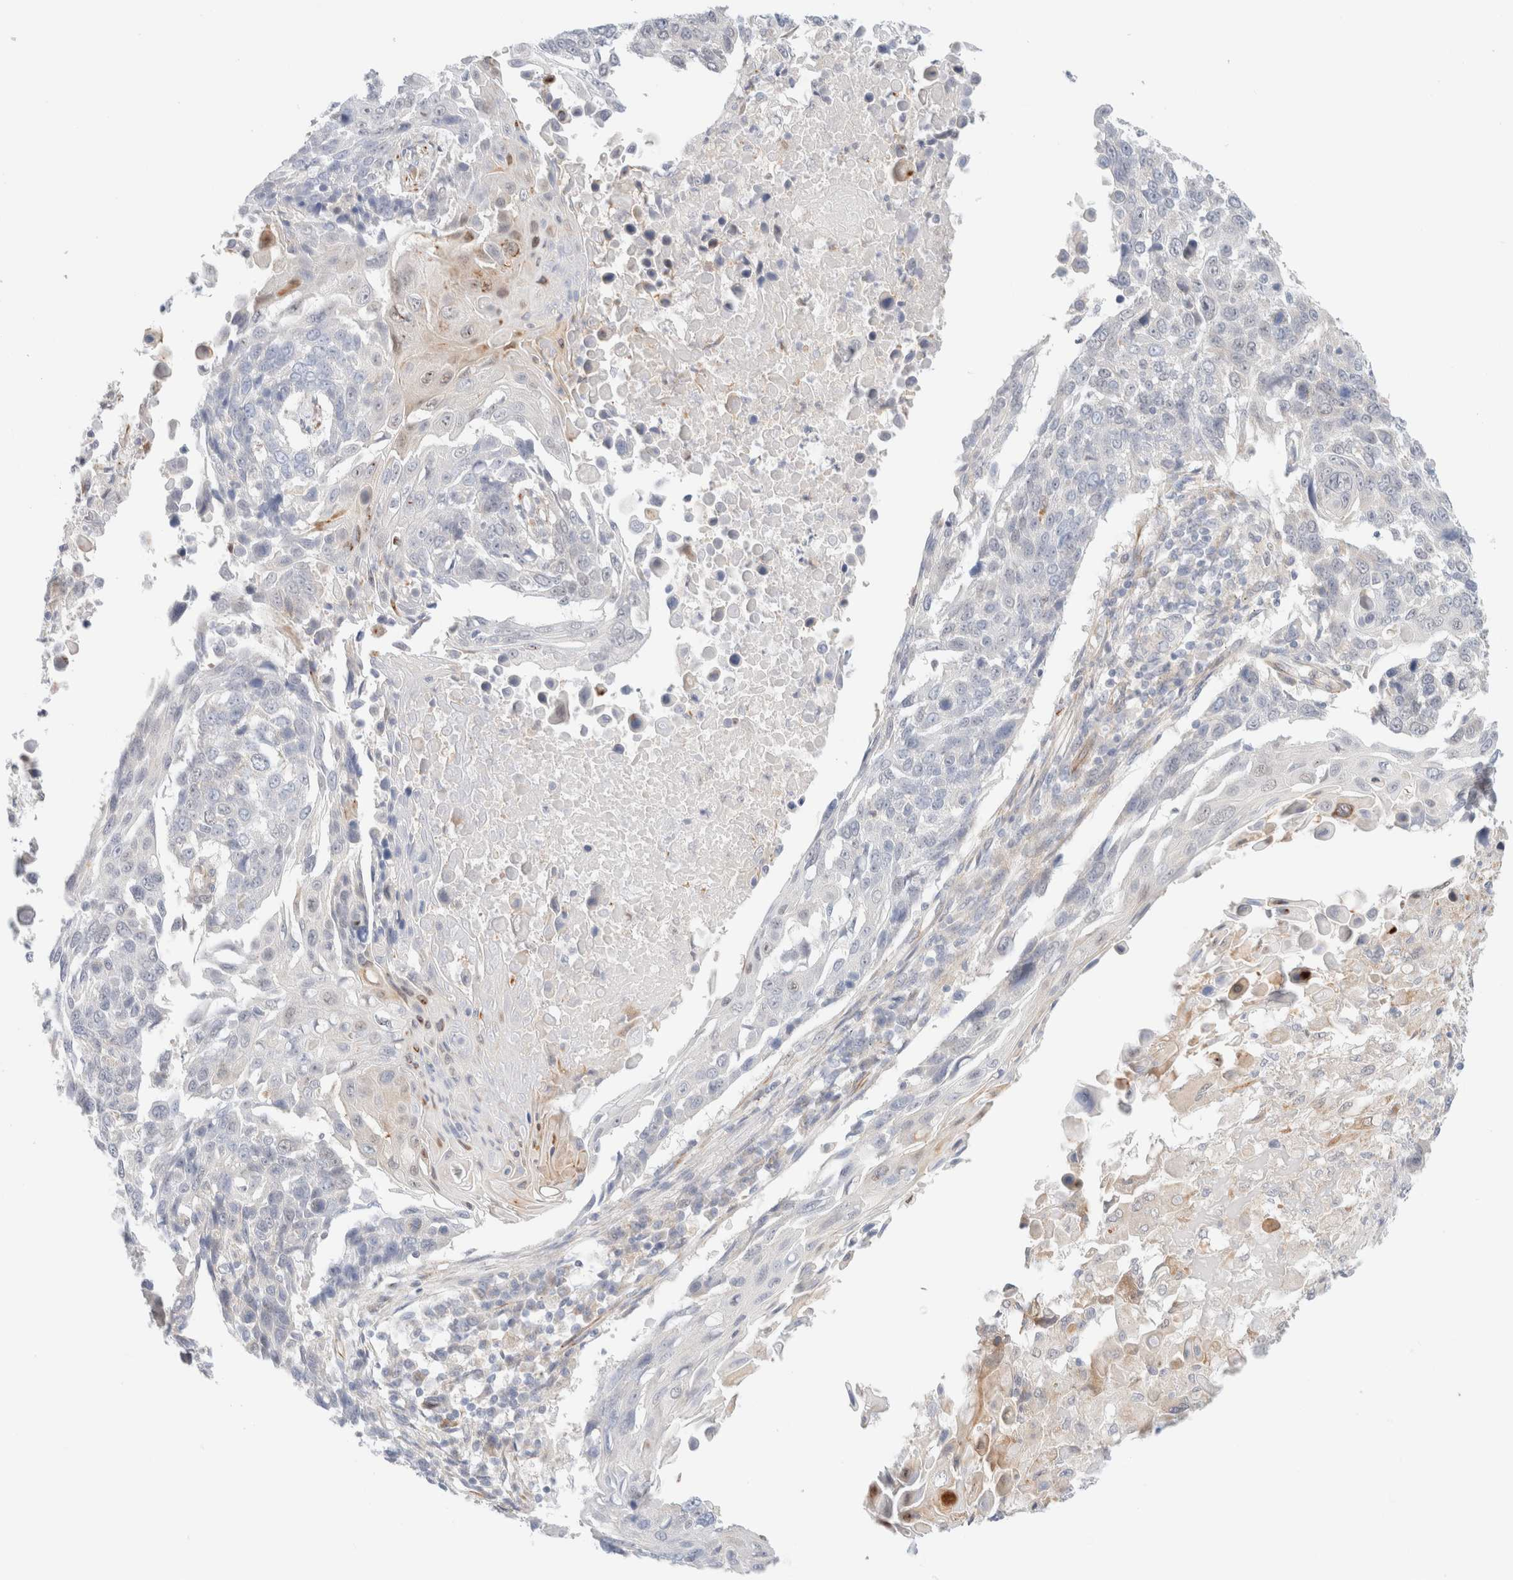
{"staining": {"intensity": "negative", "quantity": "none", "location": "none"}, "tissue": "lung cancer", "cell_type": "Tumor cells", "image_type": "cancer", "snomed": [{"axis": "morphology", "description": "Squamous cell carcinoma, NOS"}, {"axis": "topography", "description": "Lung"}], "caption": "Human squamous cell carcinoma (lung) stained for a protein using immunohistochemistry (IHC) exhibits no positivity in tumor cells.", "gene": "UNC13B", "patient": {"sex": "male", "age": 66}}